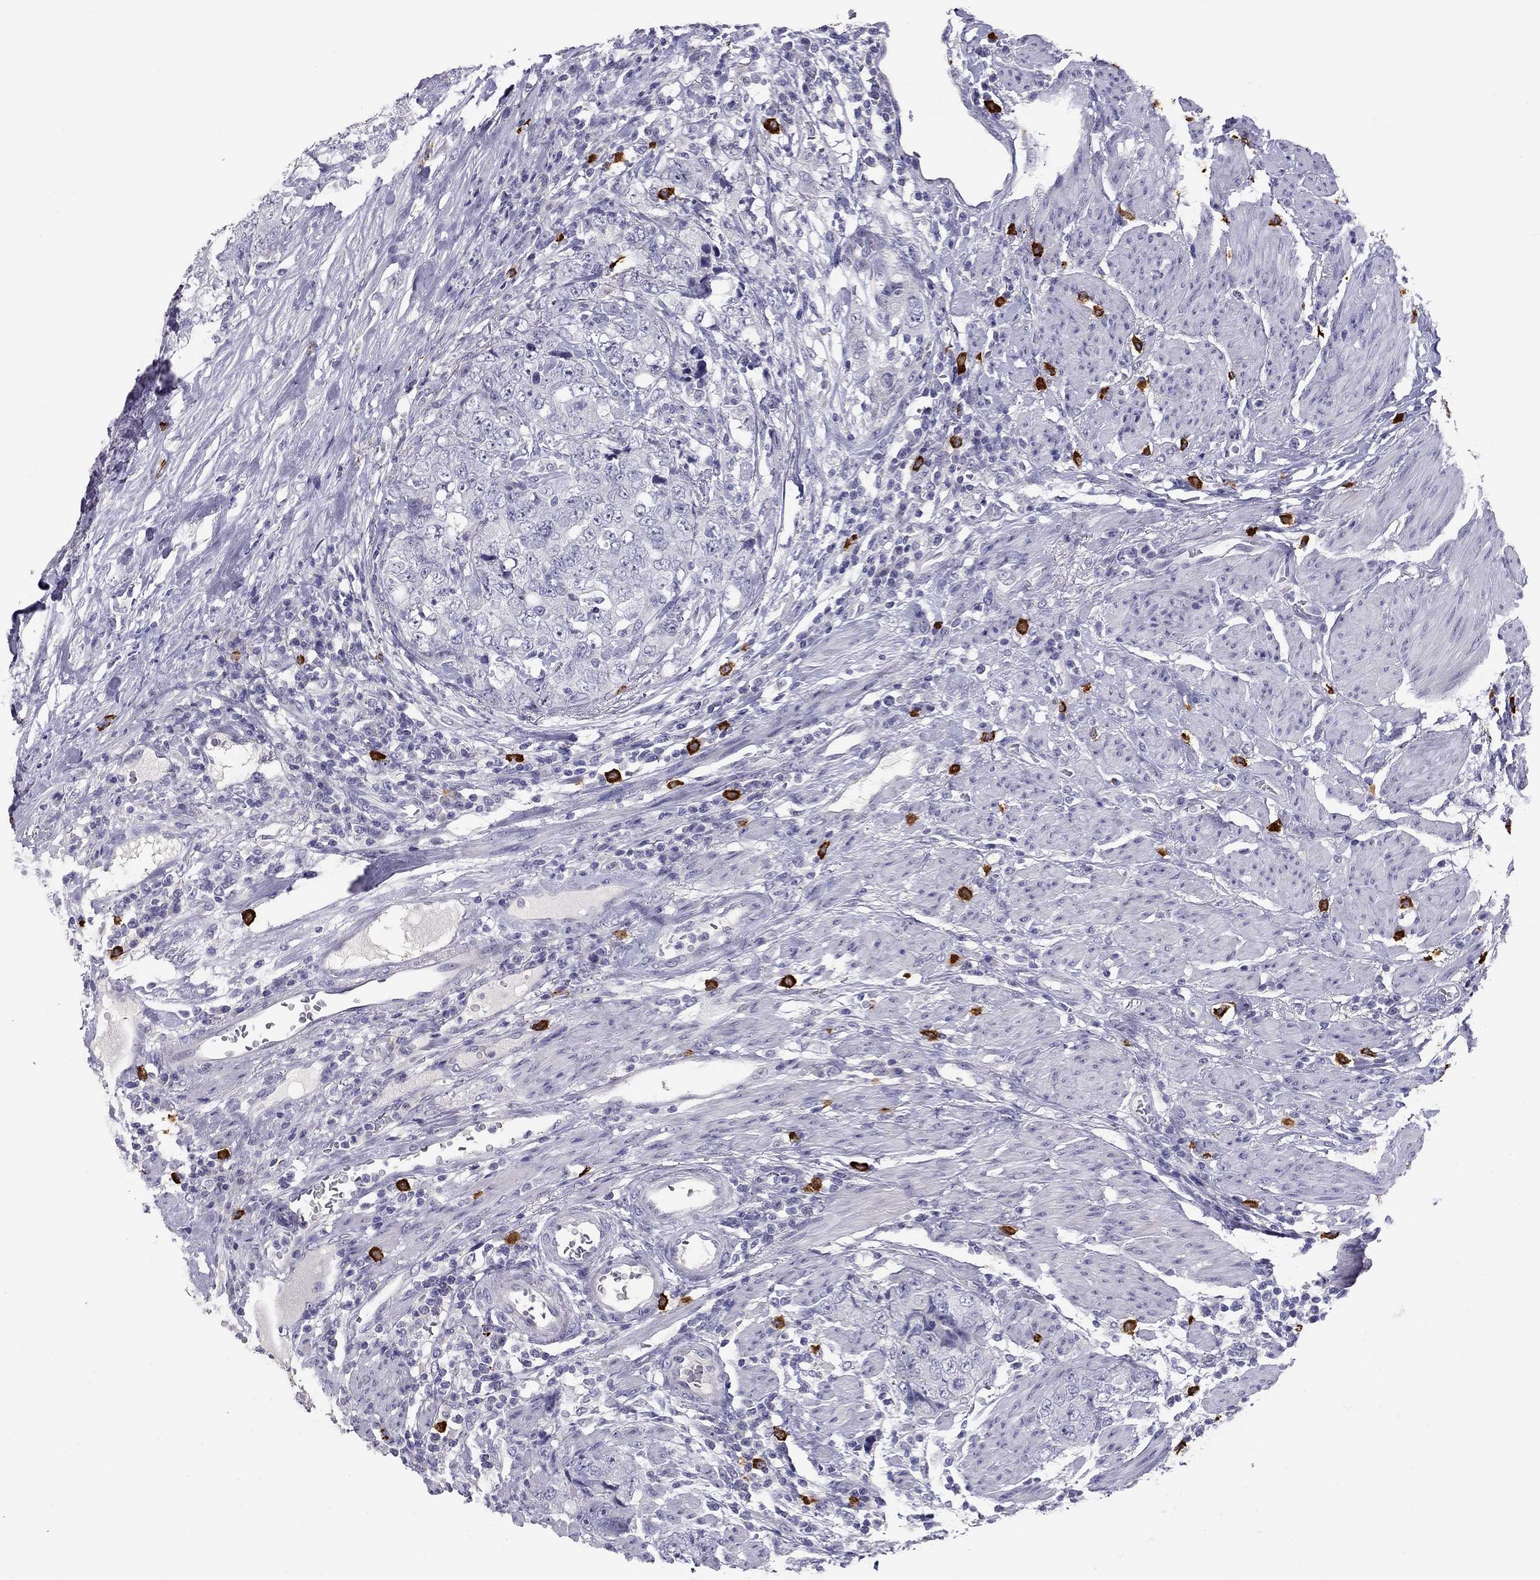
{"staining": {"intensity": "negative", "quantity": "none", "location": "none"}, "tissue": "urothelial cancer", "cell_type": "Tumor cells", "image_type": "cancer", "snomed": [{"axis": "morphology", "description": "Urothelial carcinoma, High grade"}, {"axis": "topography", "description": "Urinary bladder"}], "caption": "There is no significant expression in tumor cells of urothelial carcinoma (high-grade).", "gene": "IL17REL", "patient": {"sex": "female", "age": 78}}